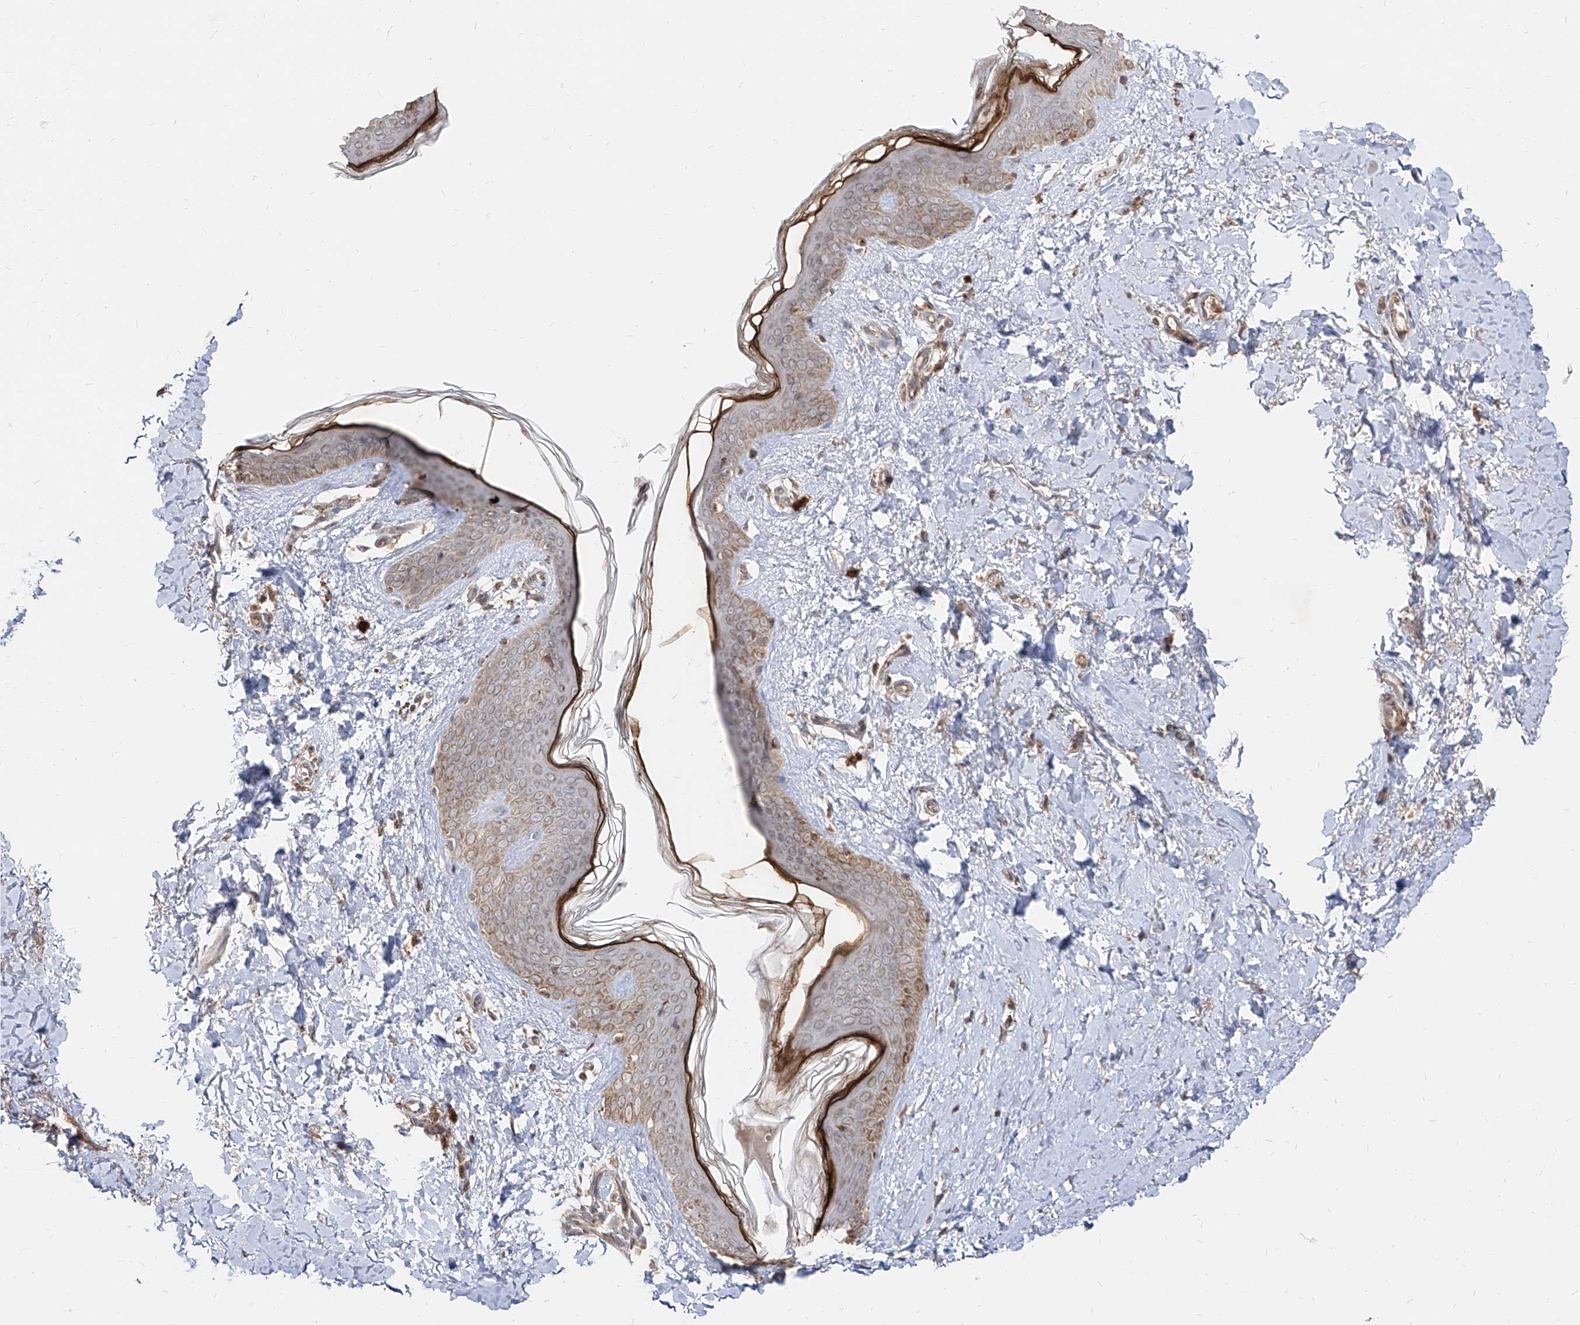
{"staining": {"intensity": "weak", "quantity": ">75%", "location": "cytoplasmic/membranous"}, "tissue": "skin", "cell_type": "Fibroblasts", "image_type": "normal", "snomed": [{"axis": "morphology", "description": "Normal tissue, NOS"}, {"axis": "topography", "description": "Skin"}], "caption": "Skin stained with immunohistochemistry (IHC) exhibits weak cytoplasmic/membranous expression in approximately >75% of fibroblasts.", "gene": "AIM2", "patient": {"sex": "female", "age": 46}}